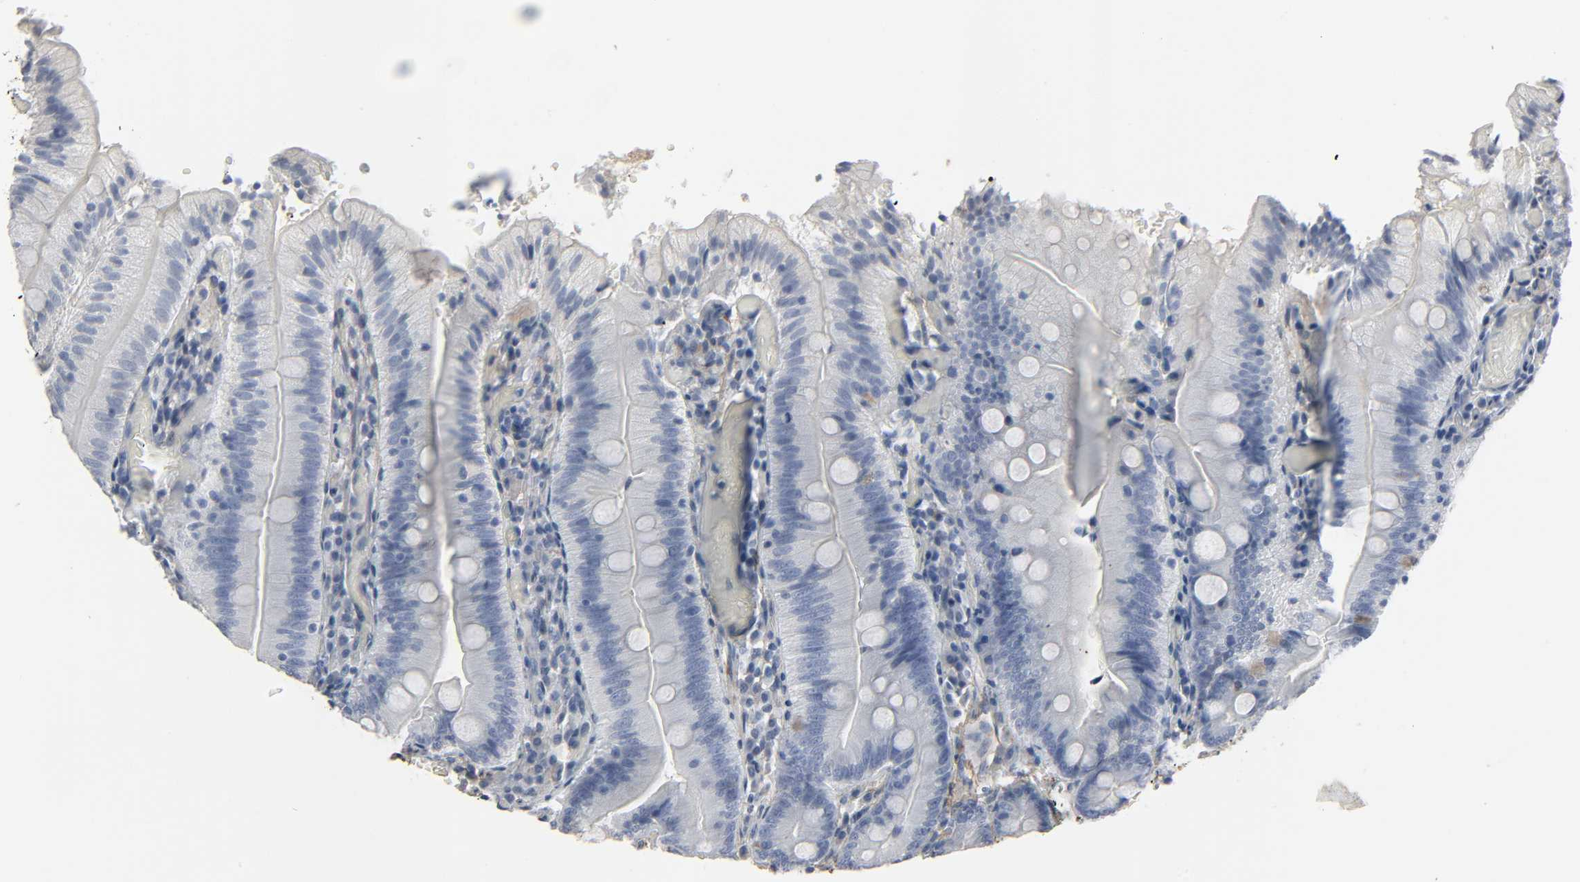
{"staining": {"intensity": "negative", "quantity": "none", "location": "none"}, "tissue": "small intestine", "cell_type": "Glandular cells", "image_type": "normal", "snomed": [{"axis": "morphology", "description": "Normal tissue, NOS"}, {"axis": "topography", "description": "Small intestine"}], "caption": "Immunohistochemistry (IHC) of normal human small intestine displays no expression in glandular cells.", "gene": "FBLN5", "patient": {"sex": "male", "age": 71}}